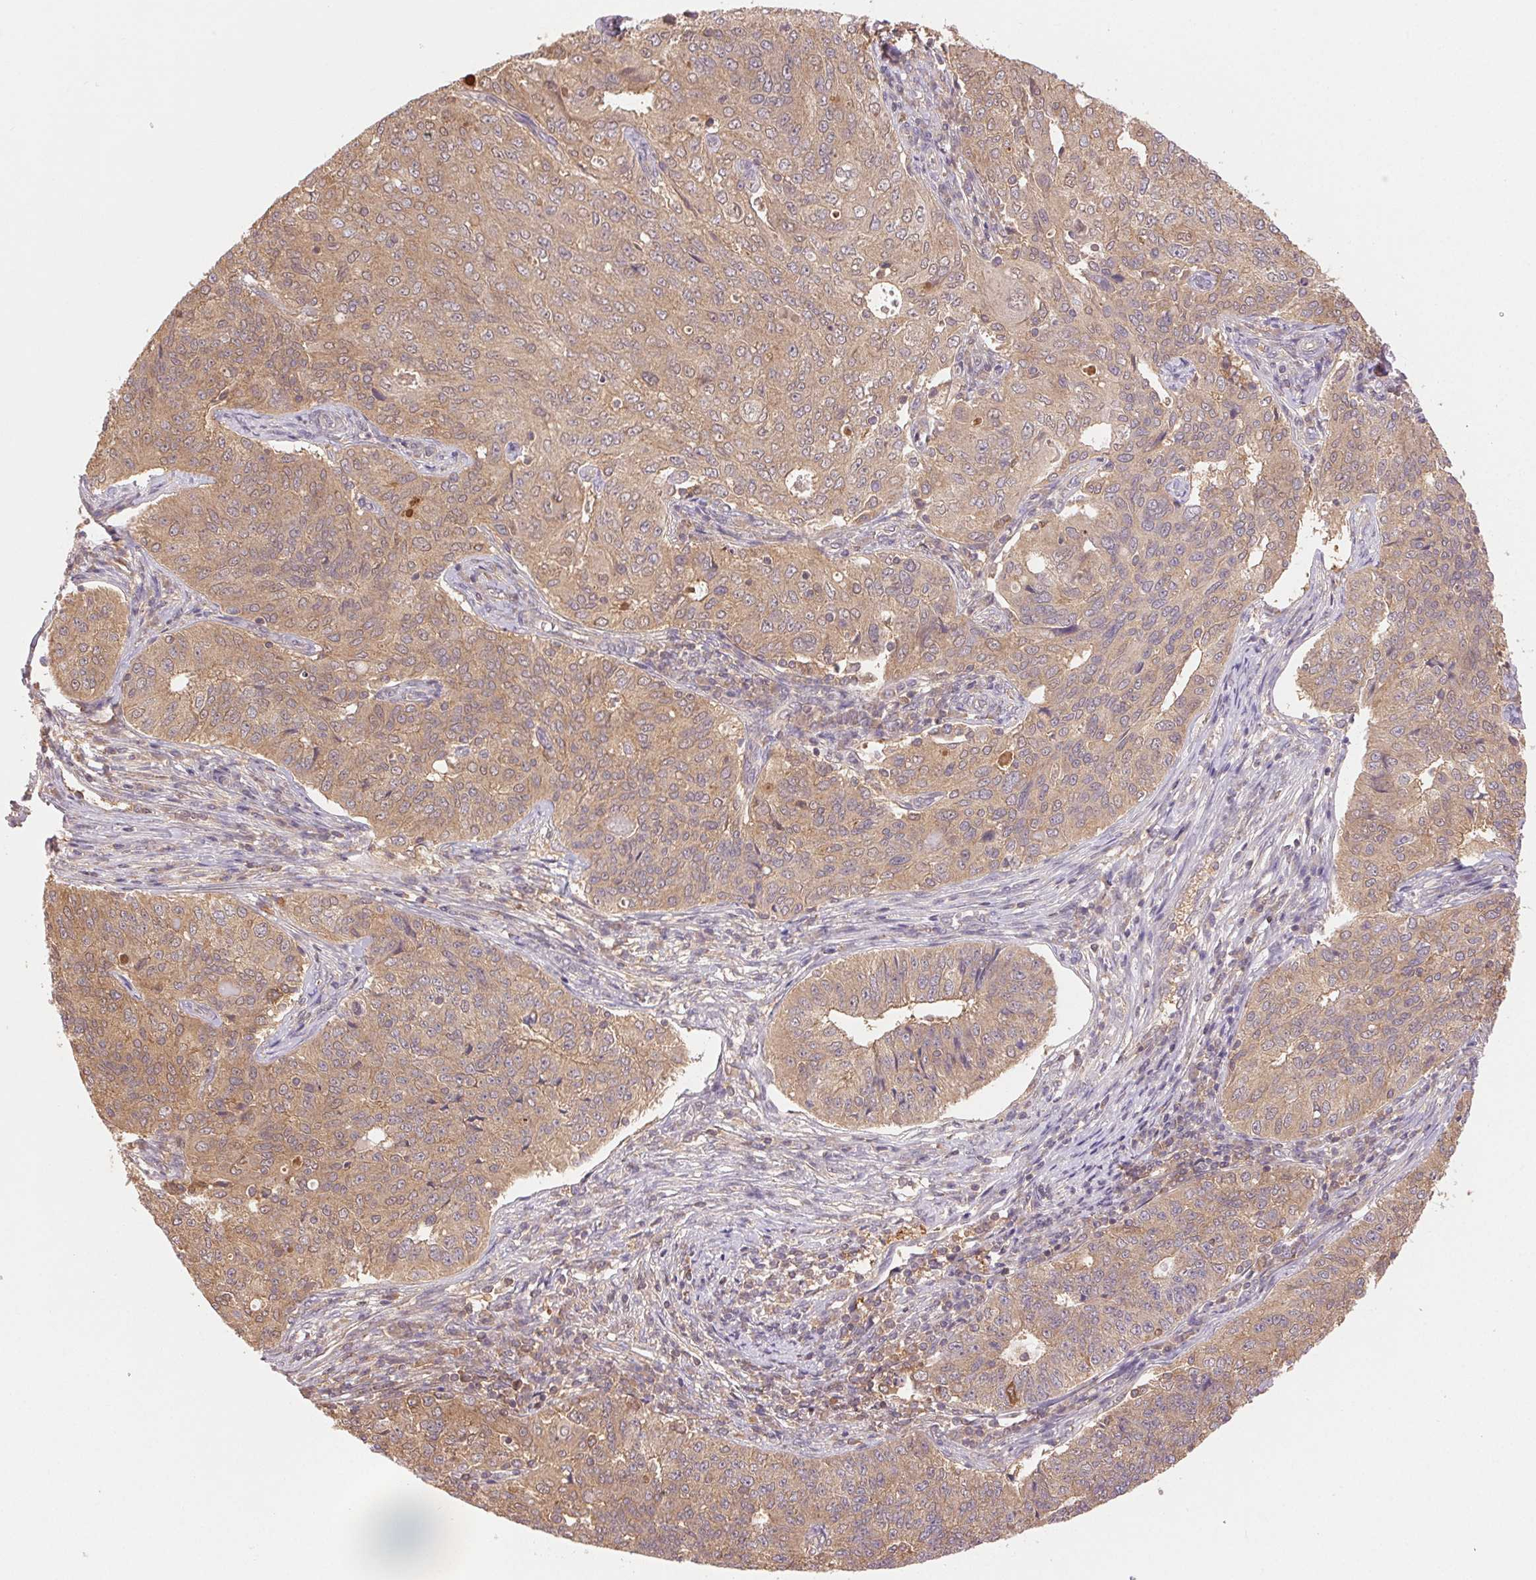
{"staining": {"intensity": "weak", "quantity": "25%-75%", "location": "cytoplasmic/membranous"}, "tissue": "endometrial cancer", "cell_type": "Tumor cells", "image_type": "cancer", "snomed": [{"axis": "morphology", "description": "Adenocarcinoma, NOS"}, {"axis": "topography", "description": "Endometrium"}], "caption": "Immunohistochemistry of human endometrial adenocarcinoma displays low levels of weak cytoplasmic/membranous staining in about 25%-75% of tumor cells.", "gene": "GDI2", "patient": {"sex": "female", "age": 43}}